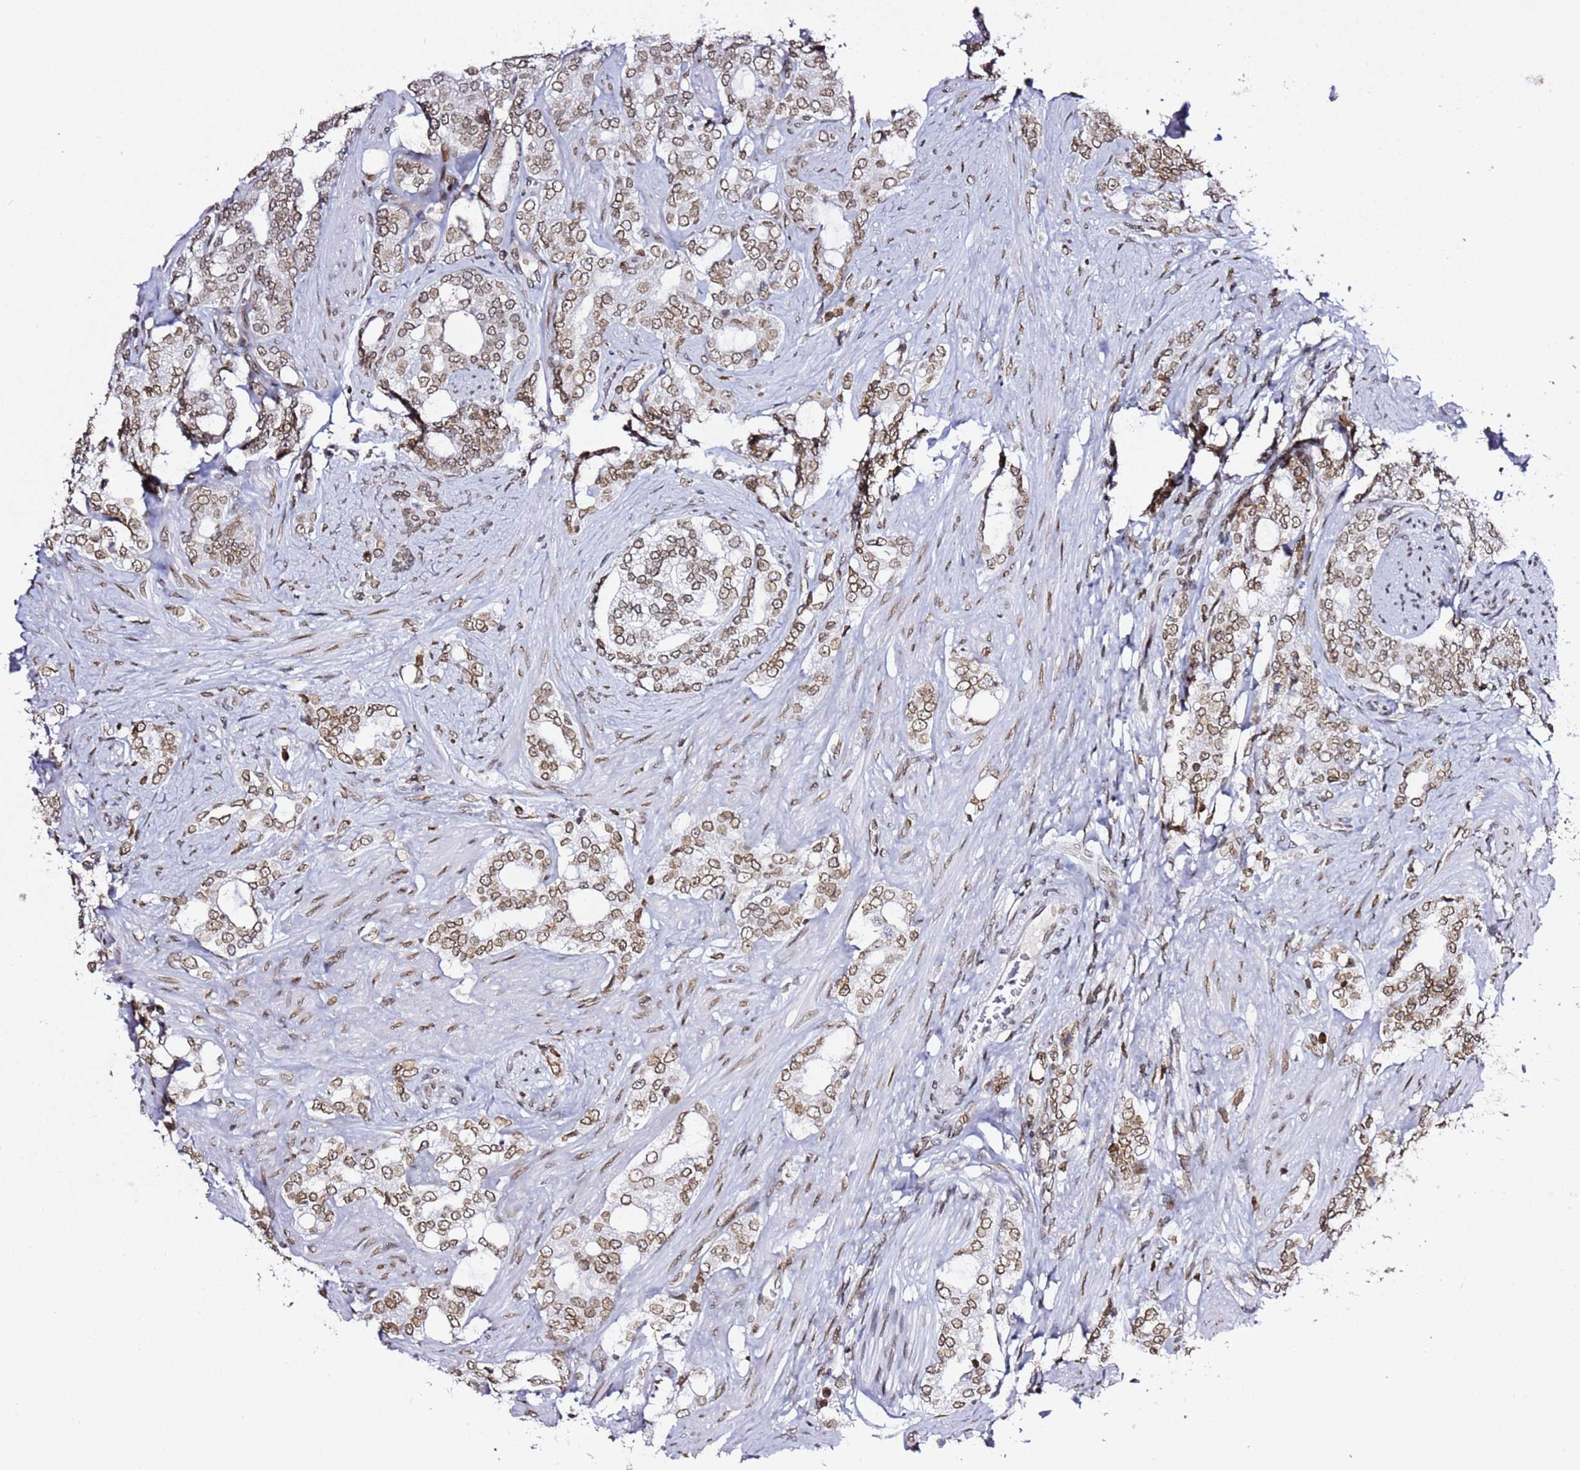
{"staining": {"intensity": "moderate", "quantity": ">75%", "location": "cytoplasmic/membranous,nuclear"}, "tissue": "prostate cancer", "cell_type": "Tumor cells", "image_type": "cancer", "snomed": [{"axis": "morphology", "description": "Adenocarcinoma, High grade"}, {"axis": "topography", "description": "Prostate"}], "caption": "Prostate cancer (high-grade adenocarcinoma) was stained to show a protein in brown. There is medium levels of moderate cytoplasmic/membranous and nuclear positivity in approximately >75% of tumor cells. Nuclei are stained in blue.", "gene": "POU6F1", "patient": {"sex": "male", "age": 64}}